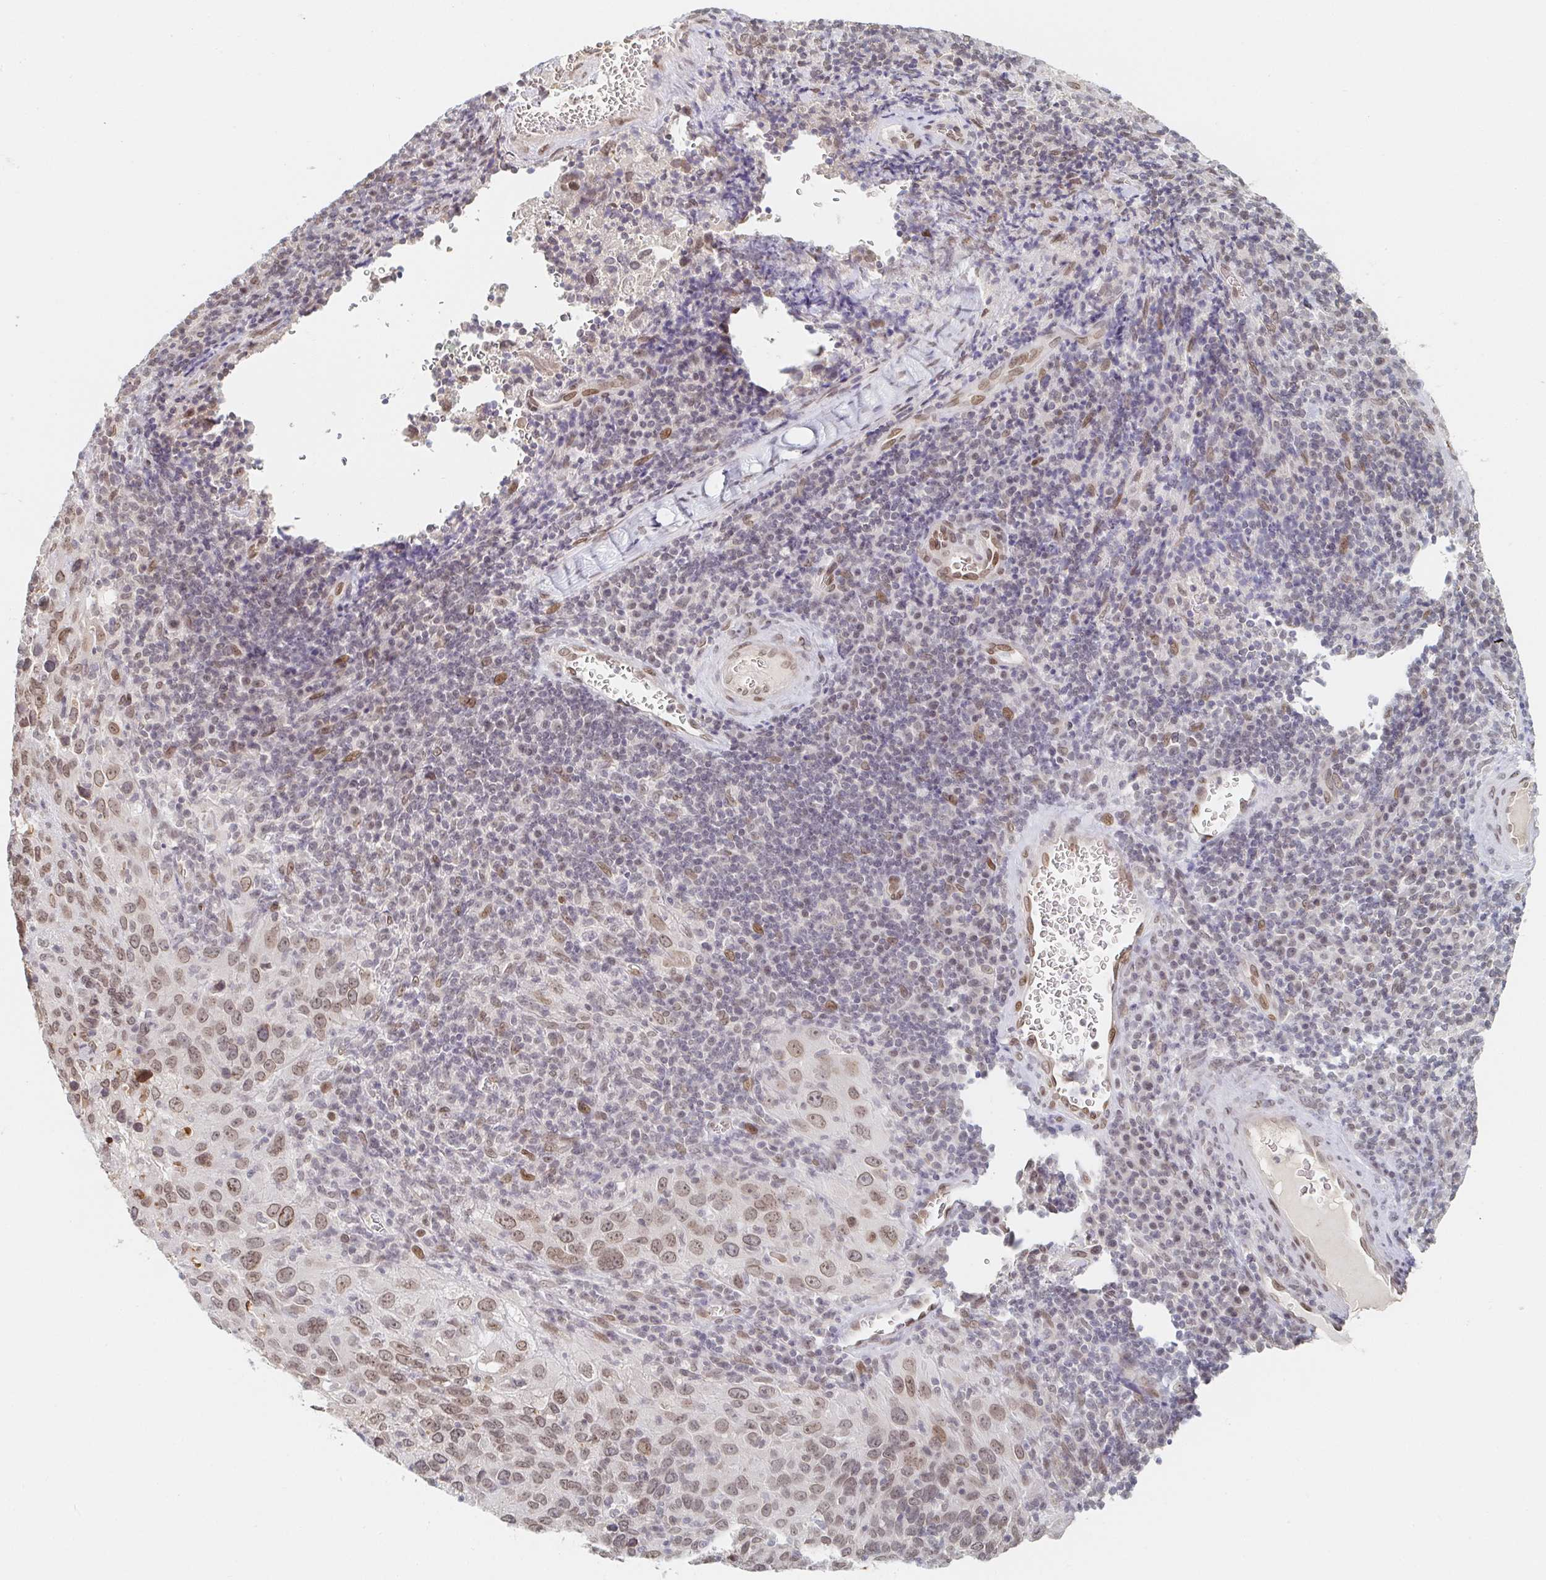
{"staining": {"intensity": "weak", "quantity": ">75%", "location": "nuclear"}, "tissue": "cervical cancer", "cell_type": "Tumor cells", "image_type": "cancer", "snomed": [{"axis": "morphology", "description": "Squamous cell carcinoma, NOS"}, {"axis": "topography", "description": "Cervix"}], "caption": "Cervical cancer (squamous cell carcinoma) stained for a protein (brown) exhibits weak nuclear positive positivity in about >75% of tumor cells.", "gene": "CHD2", "patient": {"sex": "female", "age": 51}}